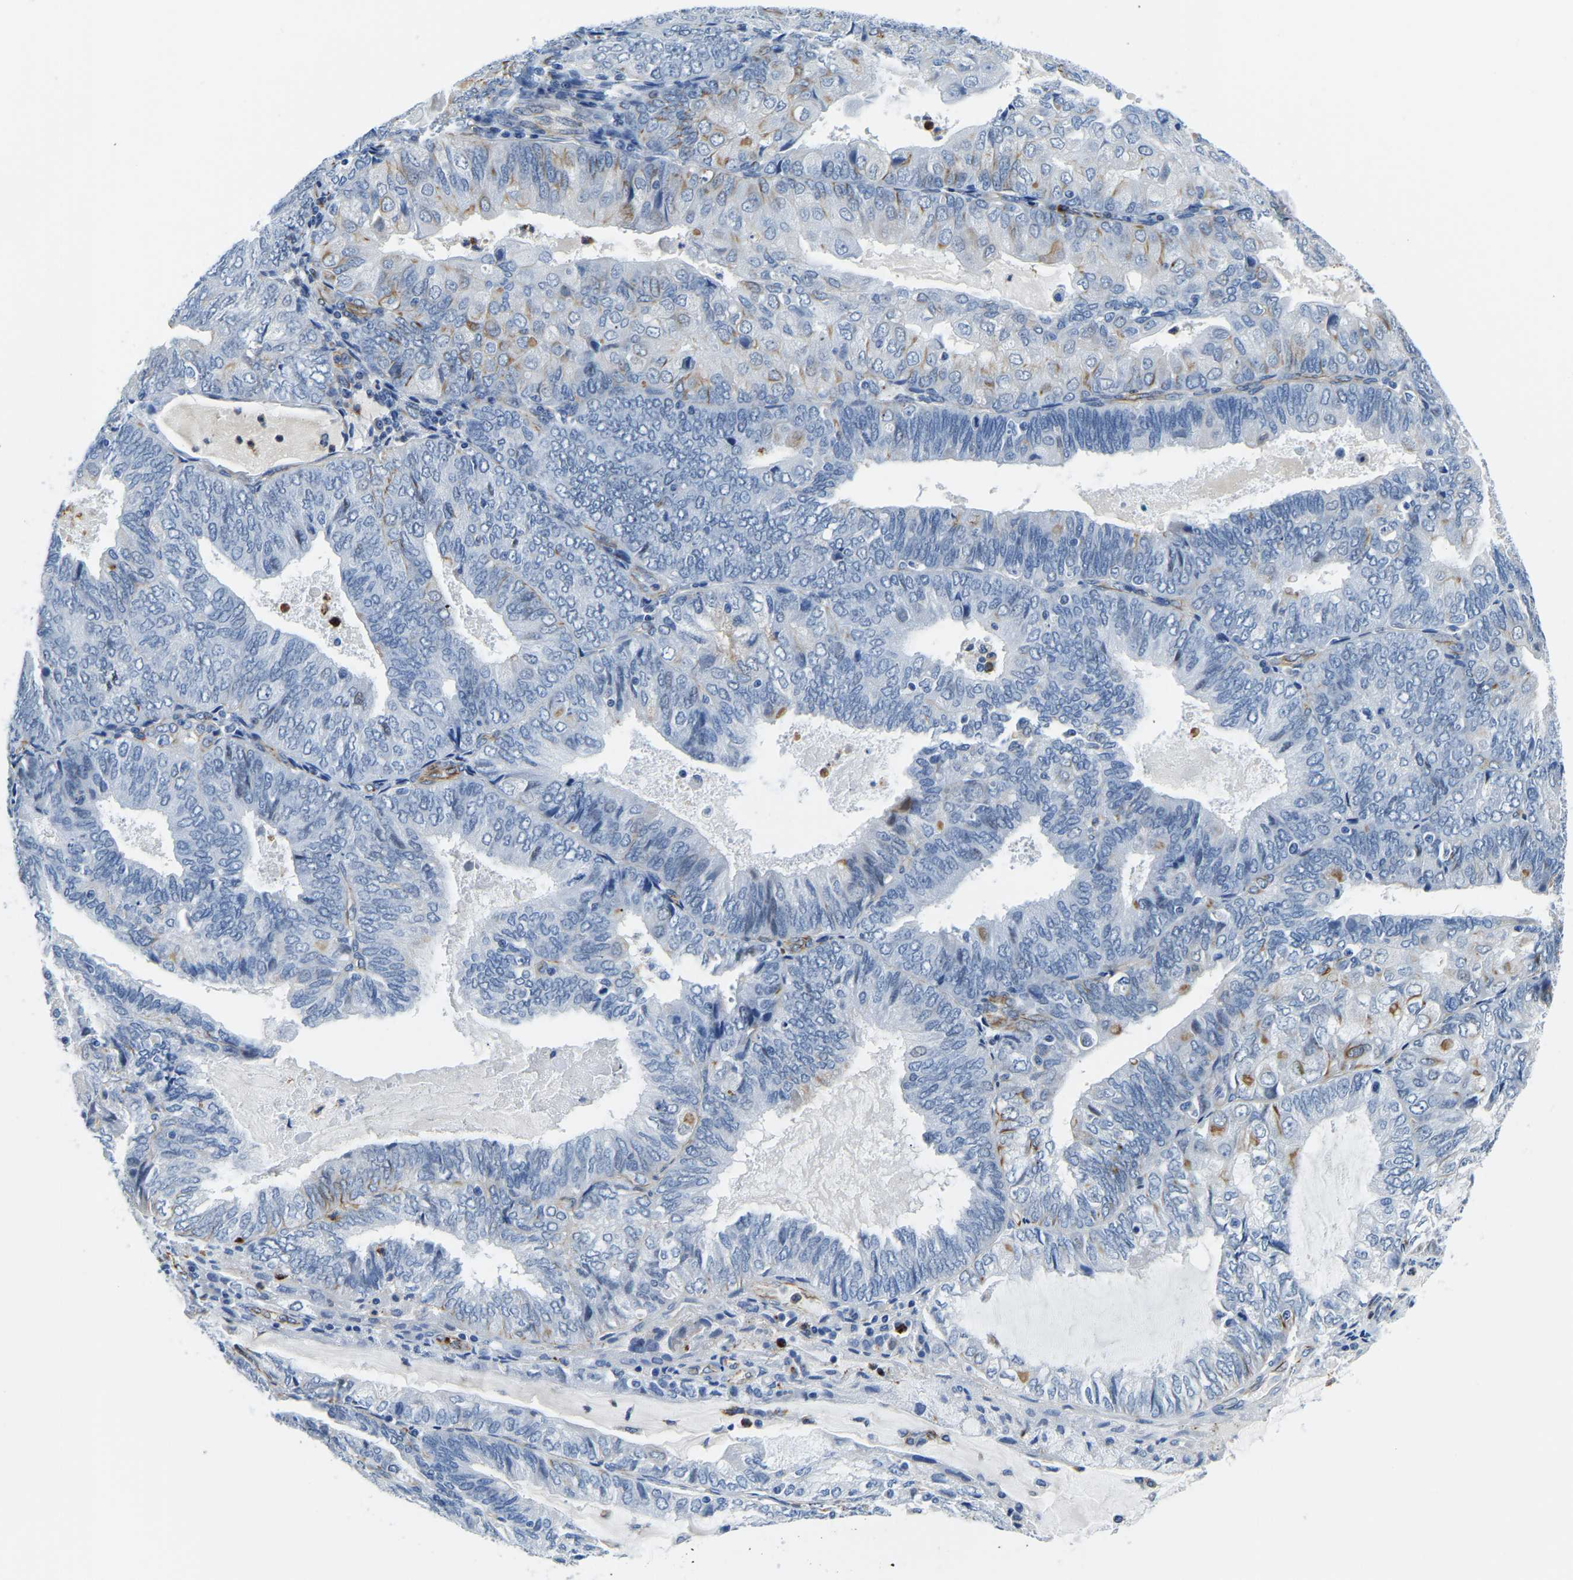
{"staining": {"intensity": "negative", "quantity": "none", "location": "none"}, "tissue": "endometrial cancer", "cell_type": "Tumor cells", "image_type": "cancer", "snomed": [{"axis": "morphology", "description": "Adenocarcinoma, NOS"}, {"axis": "topography", "description": "Endometrium"}], "caption": "Immunohistochemistry micrograph of neoplastic tissue: adenocarcinoma (endometrial) stained with DAB exhibits no significant protein staining in tumor cells.", "gene": "MS4A3", "patient": {"sex": "female", "age": 81}}